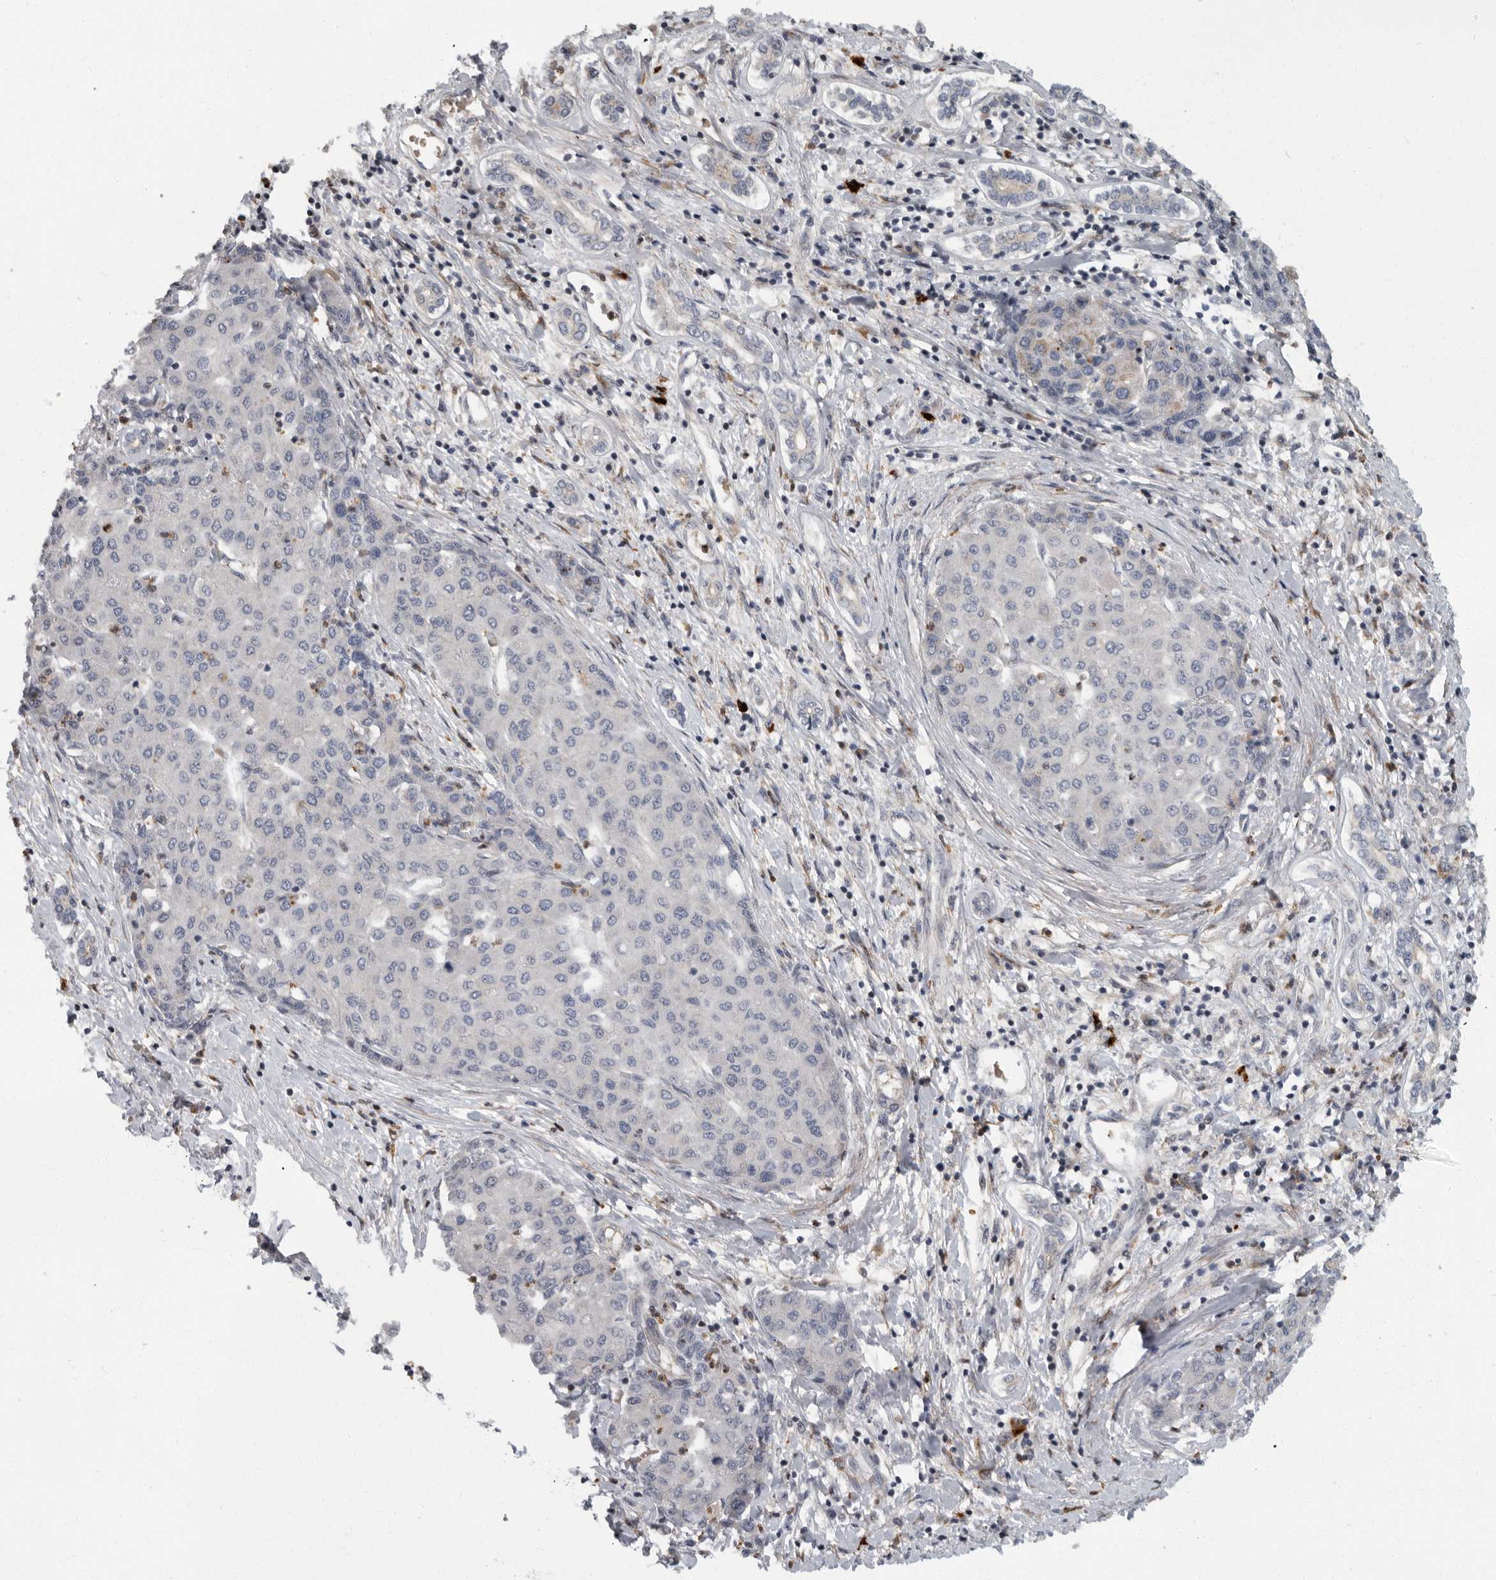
{"staining": {"intensity": "weak", "quantity": "25%-75%", "location": "cytoplasmic/membranous"}, "tissue": "liver cancer", "cell_type": "Tumor cells", "image_type": "cancer", "snomed": [{"axis": "morphology", "description": "Carcinoma, Hepatocellular, NOS"}, {"axis": "topography", "description": "Liver"}], "caption": "Tumor cells display low levels of weak cytoplasmic/membranous positivity in approximately 25%-75% of cells in human liver cancer. (DAB IHC, brown staining for protein, blue staining for nuclei).", "gene": "PDCD11", "patient": {"sex": "male", "age": 65}}